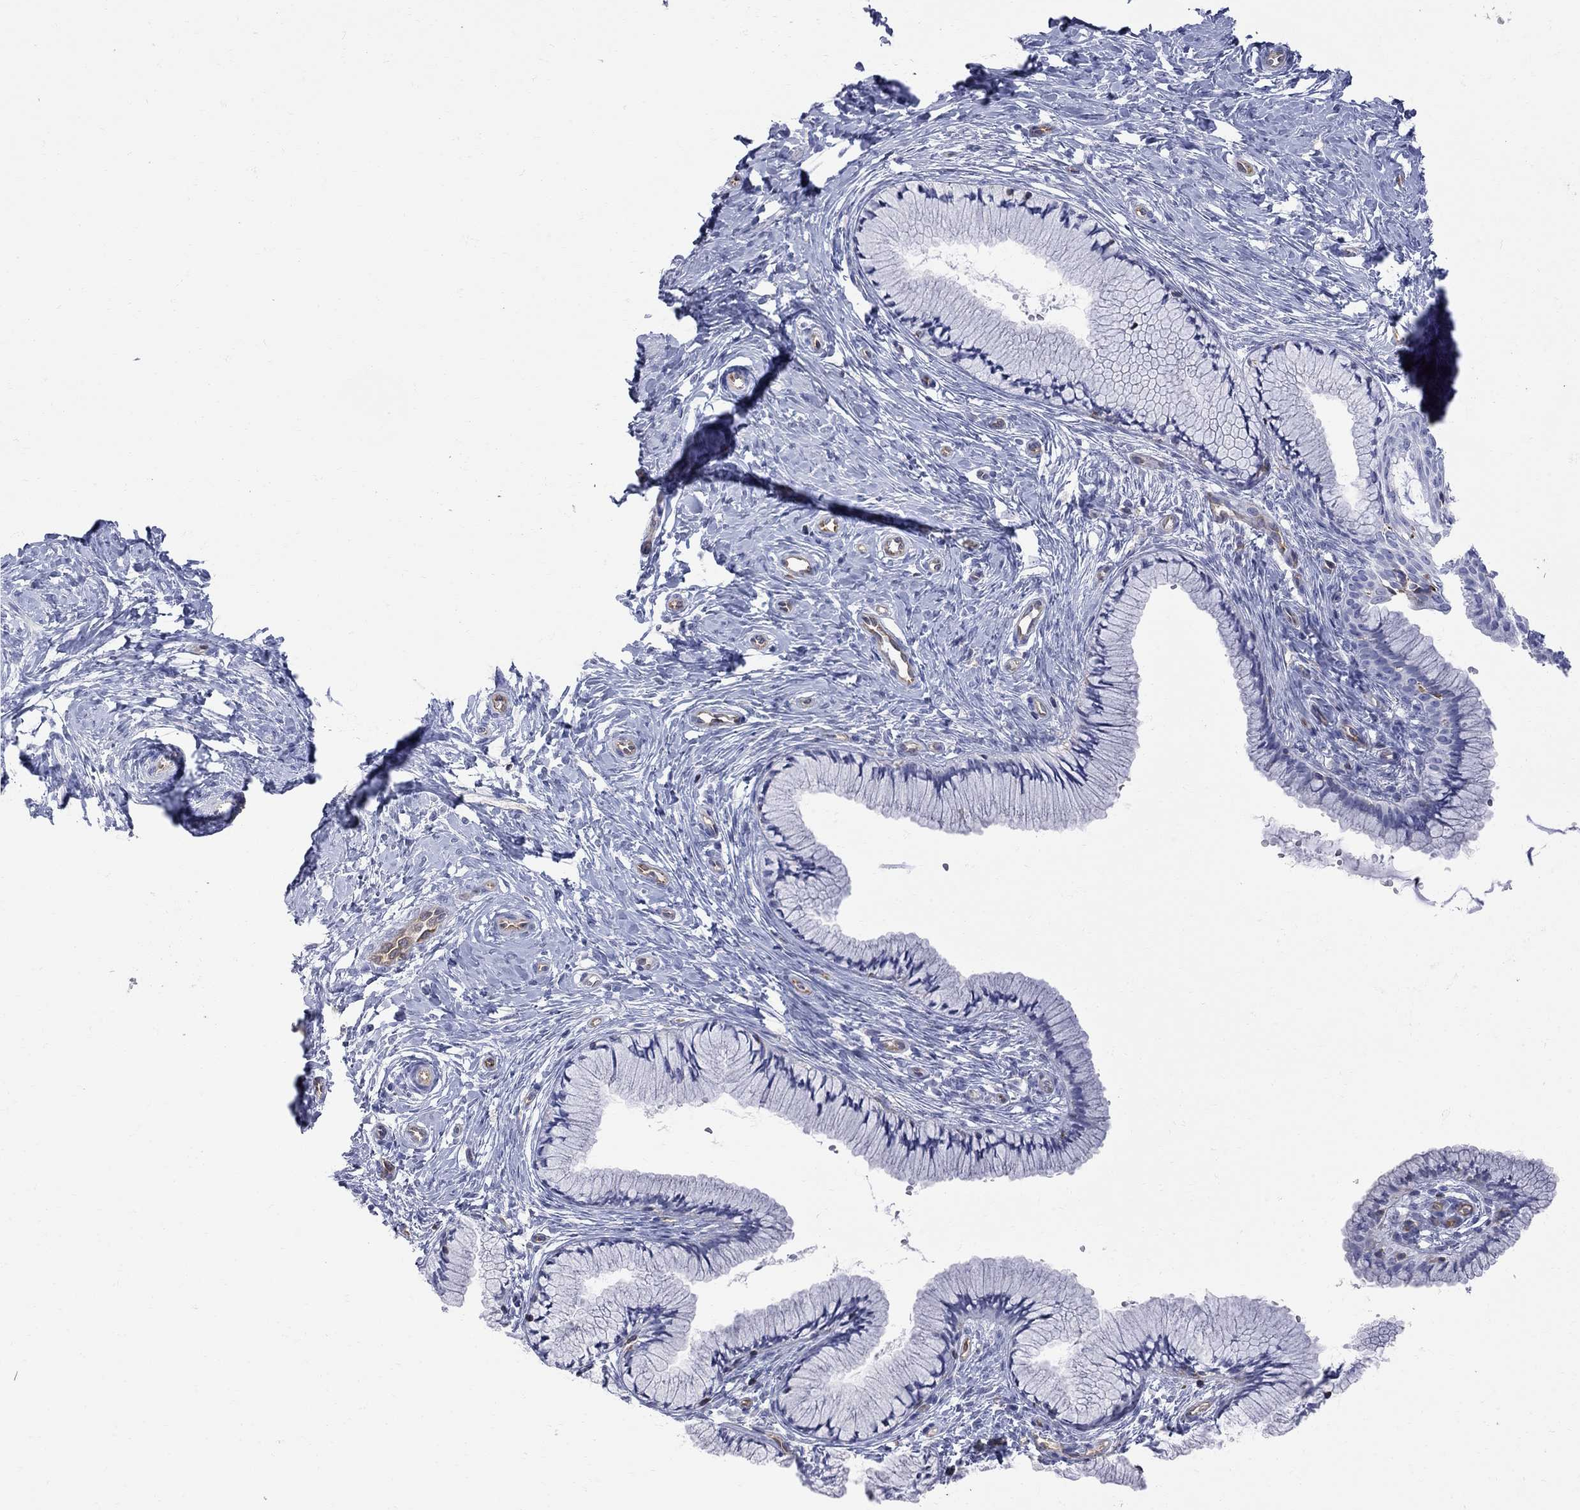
{"staining": {"intensity": "negative", "quantity": "none", "location": "none"}, "tissue": "cervix", "cell_type": "Glandular cells", "image_type": "normal", "snomed": [{"axis": "morphology", "description": "Normal tissue, NOS"}, {"axis": "topography", "description": "Cervix"}], "caption": "Cervix was stained to show a protein in brown. There is no significant staining in glandular cells. (DAB (3,3'-diaminobenzidine) IHC visualized using brightfield microscopy, high magnification).", "gene": "ABI3", "patient": {"sex": "female", "age": 37}}